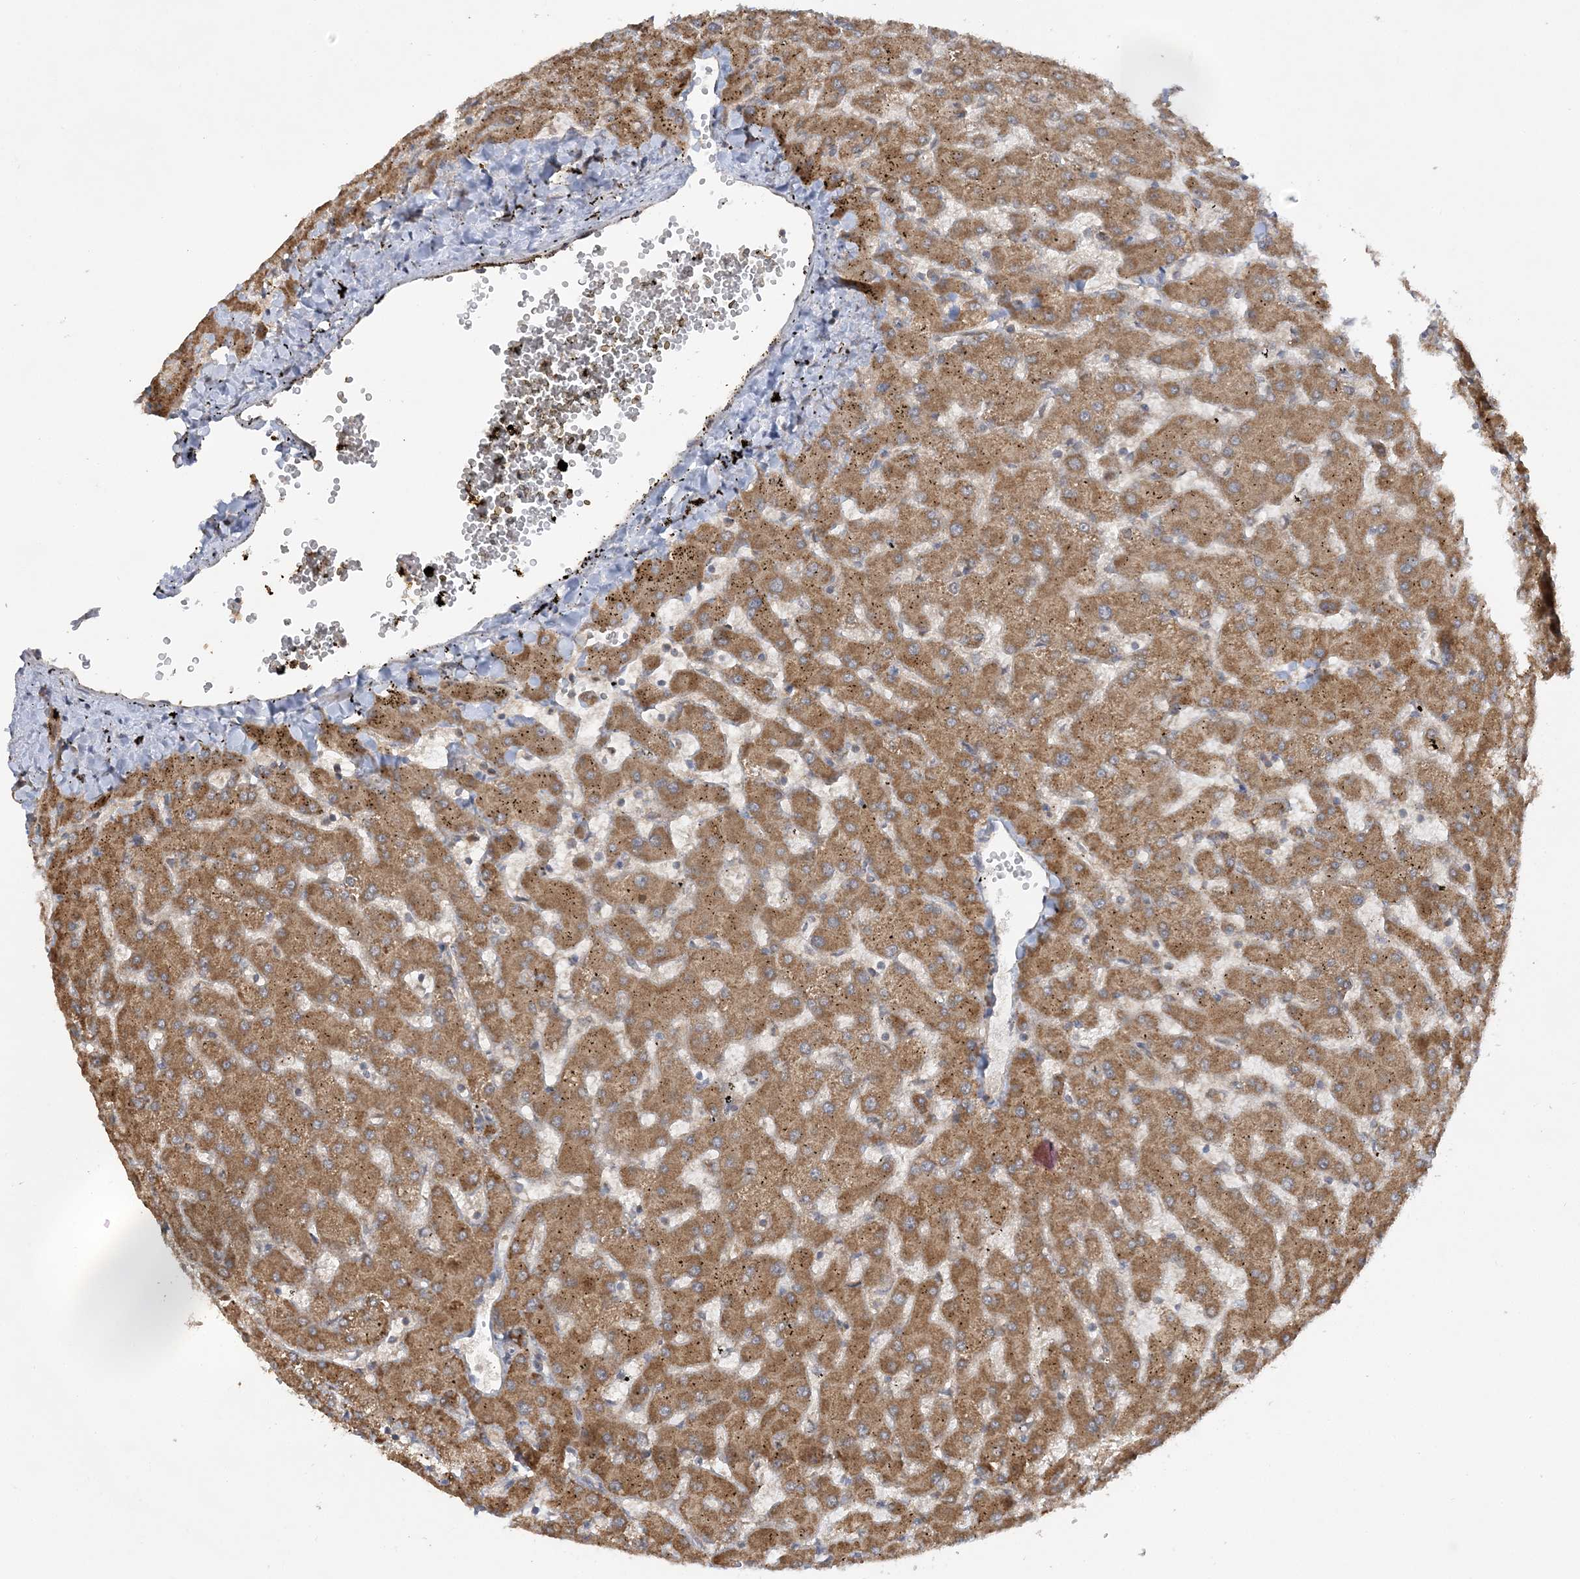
{"staining": {"intensity": "moderate", "quantity": ">75%", "location": "cytoplasmic/membranous"}, "tissue": "liver", "cell_type": "Cholangiocytes", "image_type": "normal", "snomed": [{"axis": "morphology", "description": "Normal tissue, NOS"}, {"axis": "topography", "description": "Liver"}], "caption": "Liver stained with immunohistochemistry shows moderate cytoplasmic/membranous staining in approximately >75% of cholangiocytes.", "gene": "MMADHC", "patient": {"sex": "female", "age": 63}}